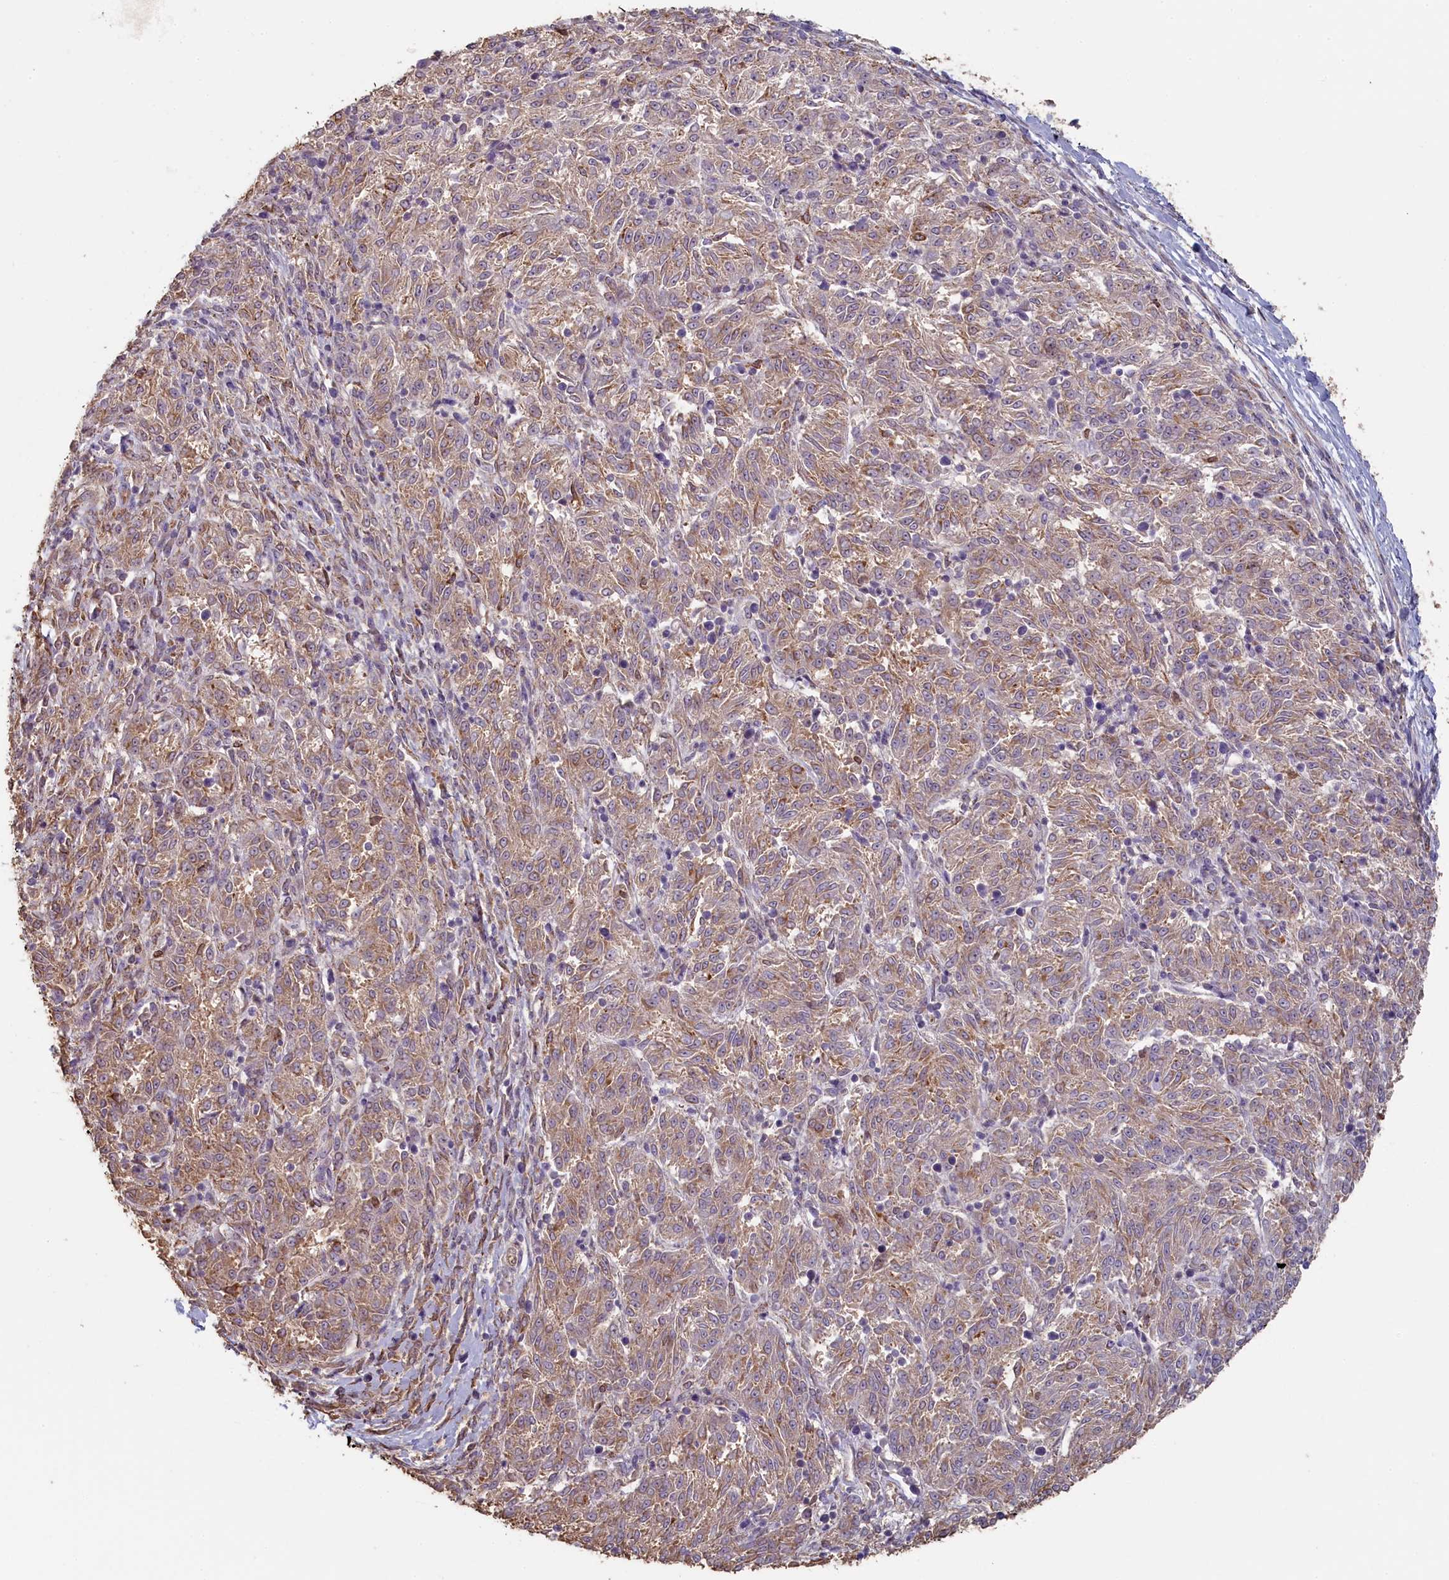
{"staining": {"intensity": "weak", "quantity": "25%-75%", "location": "cytoplasmic/membranous"}, "tissue": "melanoma", "cell_type": "Tumor cells", "image_type": "cancer", "snomed": [{"axis": "morphology", "description": "Malignant melanoma, NOS"}, {"axis": "topography", "description": "Skin"}], "caption": "Approximately 25%-75% of tumor cells in human melanoma display weak cytoplasmic/membranous protein staining as visualized by brown immunohistochemical staining.", "gene": "STX16", "patient": {"sex": "female", "age": 72}}